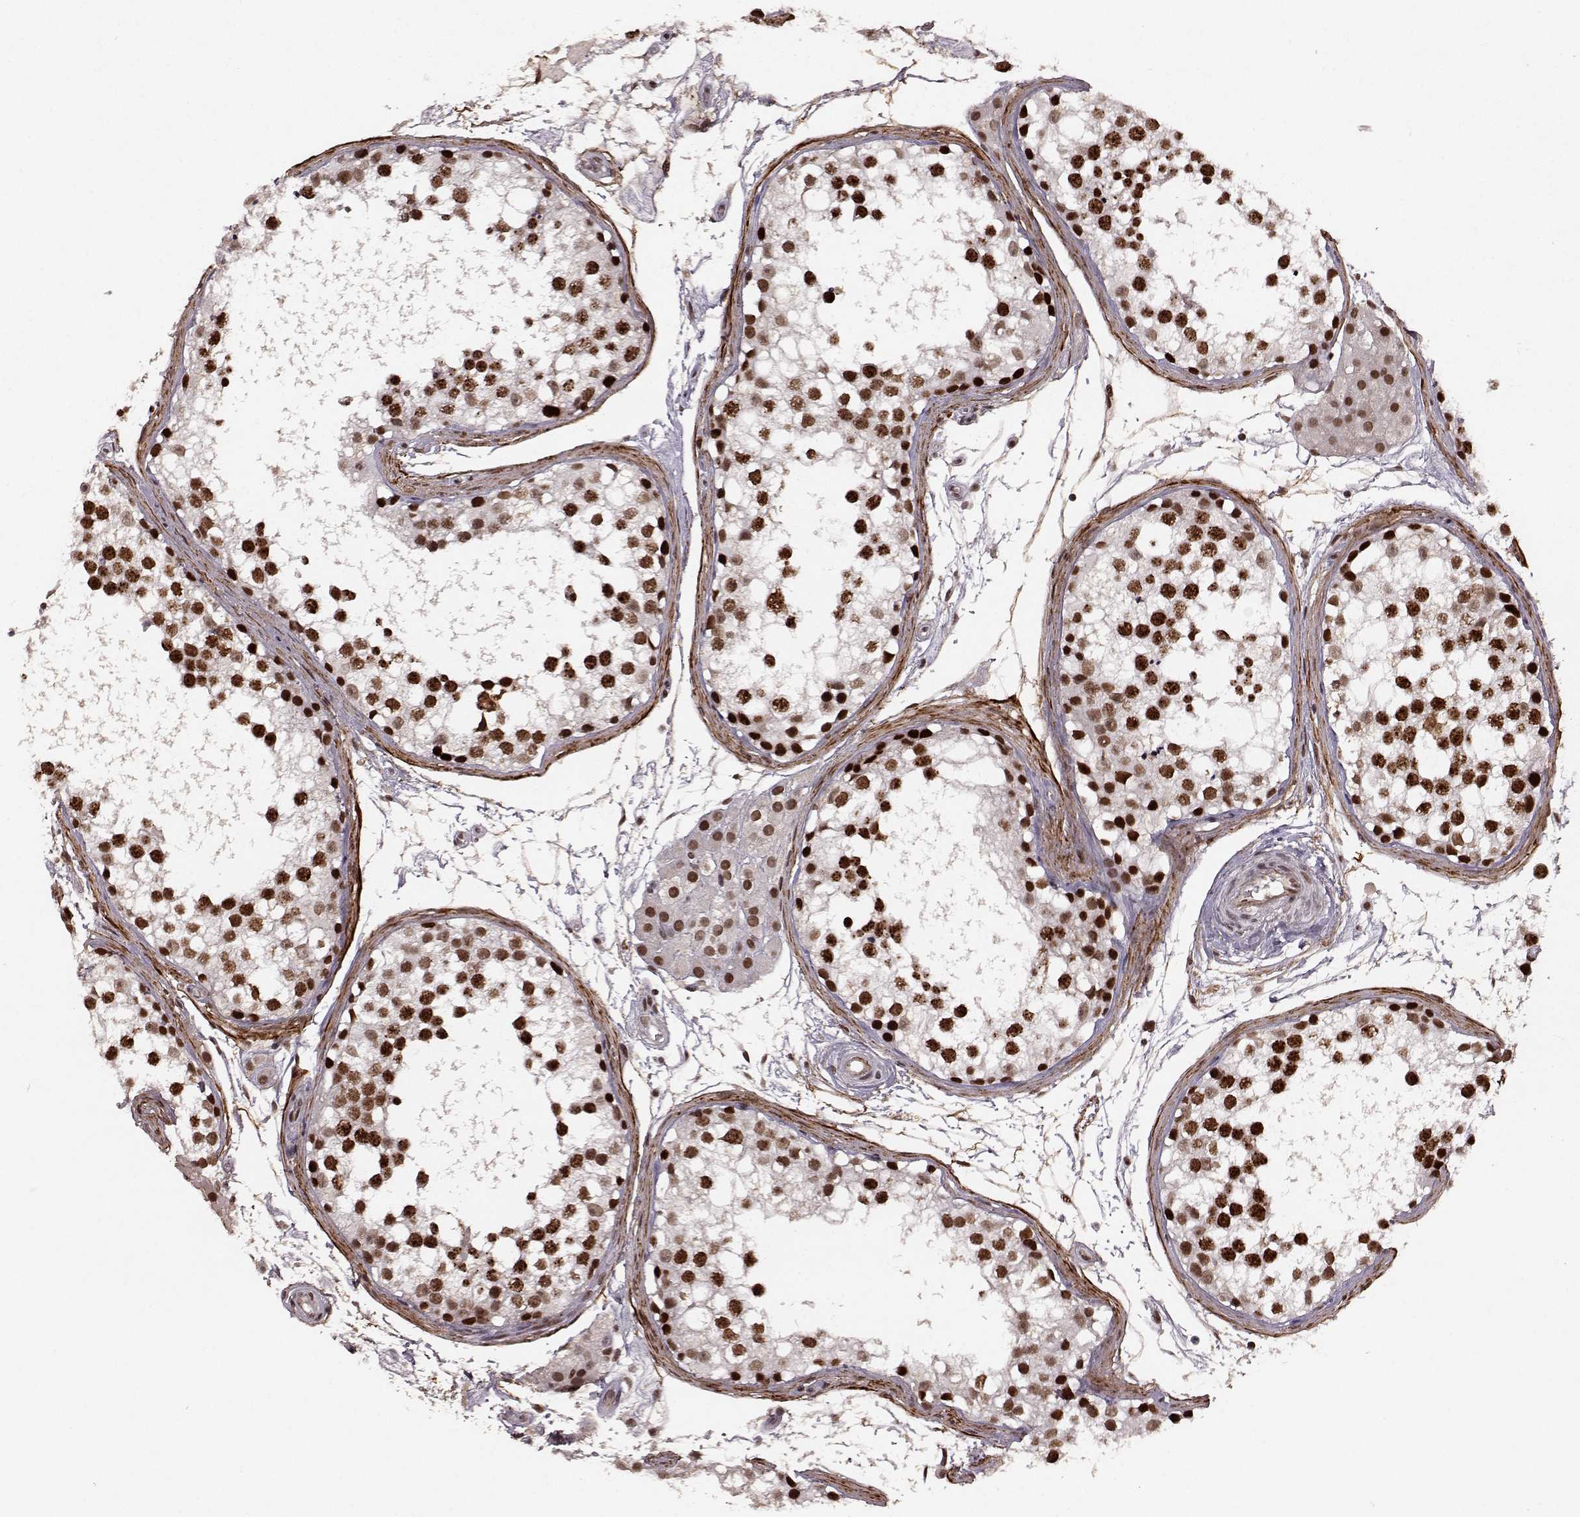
{"staining": {"intensity": "strong", "quantity": ">75%", "location": "nuclear"}, "tissue": "testis", "cell_type": "Cells in seminiferous ducts", "image_type": "normal", "snomed": [{"axis": "morphology", "description": "Normal tissue, NOS"}, {"axis": "morphology", "description": "Seminoma, NOS"}, {"axis": "topography", "description": "Testis"}], "caption": "DAB (3,3'-diaminobenzidine) immunohistochemical staining of benign human testis shows strong nuclear protein positivity in about >75% of cells in seminiferous ducts.", "gene": "RRAGD", "patient": {"sex": "male", "age": 65}}